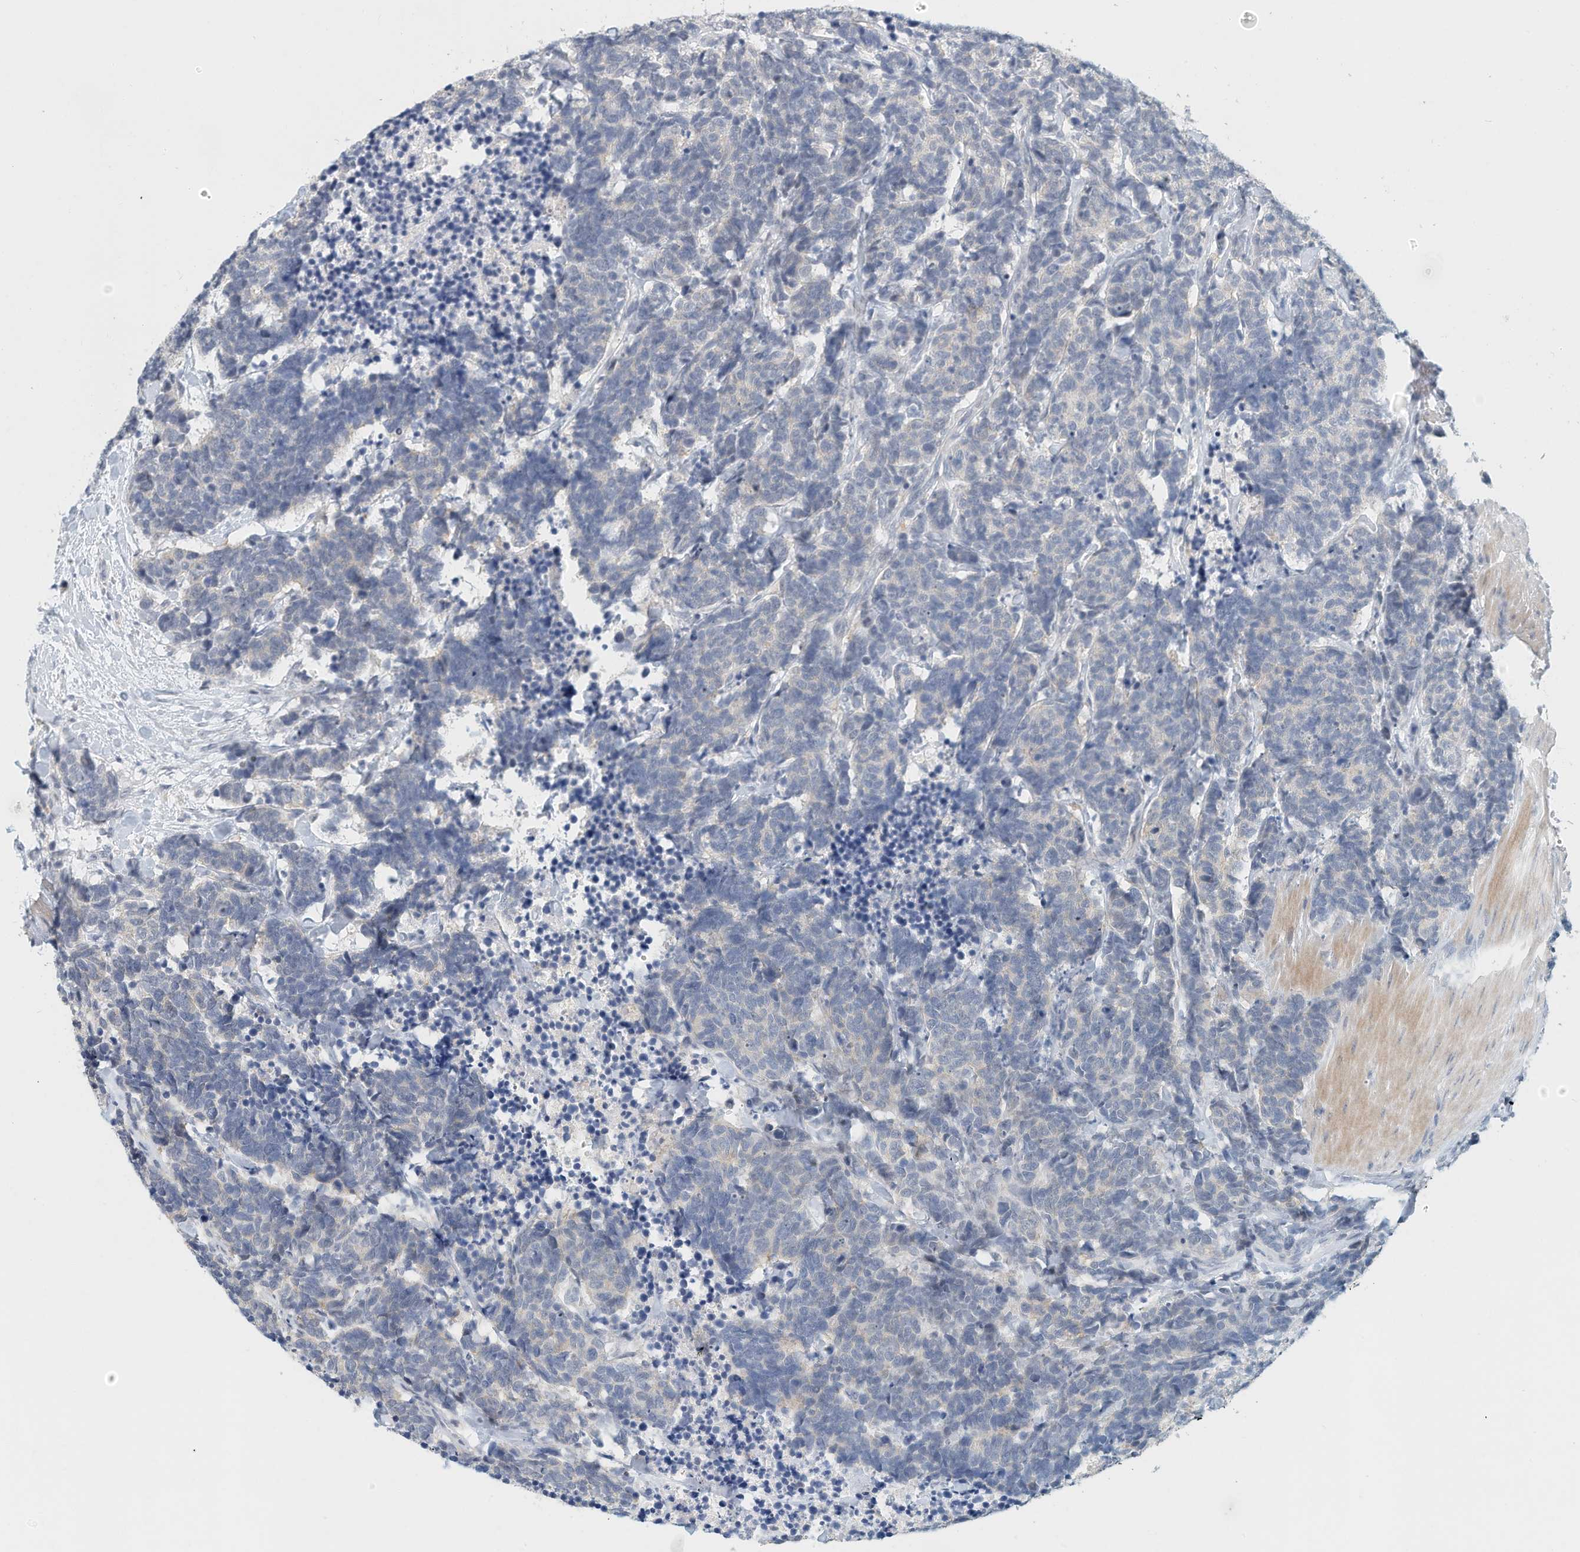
{"staining": {"intensity": "negative", "quantity": "none", "location": "none"}, "tissue": "carcinoid", "cell_type": "Tumor cells", "image_type": "cancer", "snomed": [{"axis": "morphology", "description": "Carcinoma, NOS"}, {"axis": "morphology", "description": "Carcinoid, malignant, NOS"}, {"axis": "topography", "description": "Urinary bladder"}], "caption": "Tumor cells show no significant positivity in carcinoid.", "gene": "MICAL1", "patient": {"sex": "male", "age": 57}}